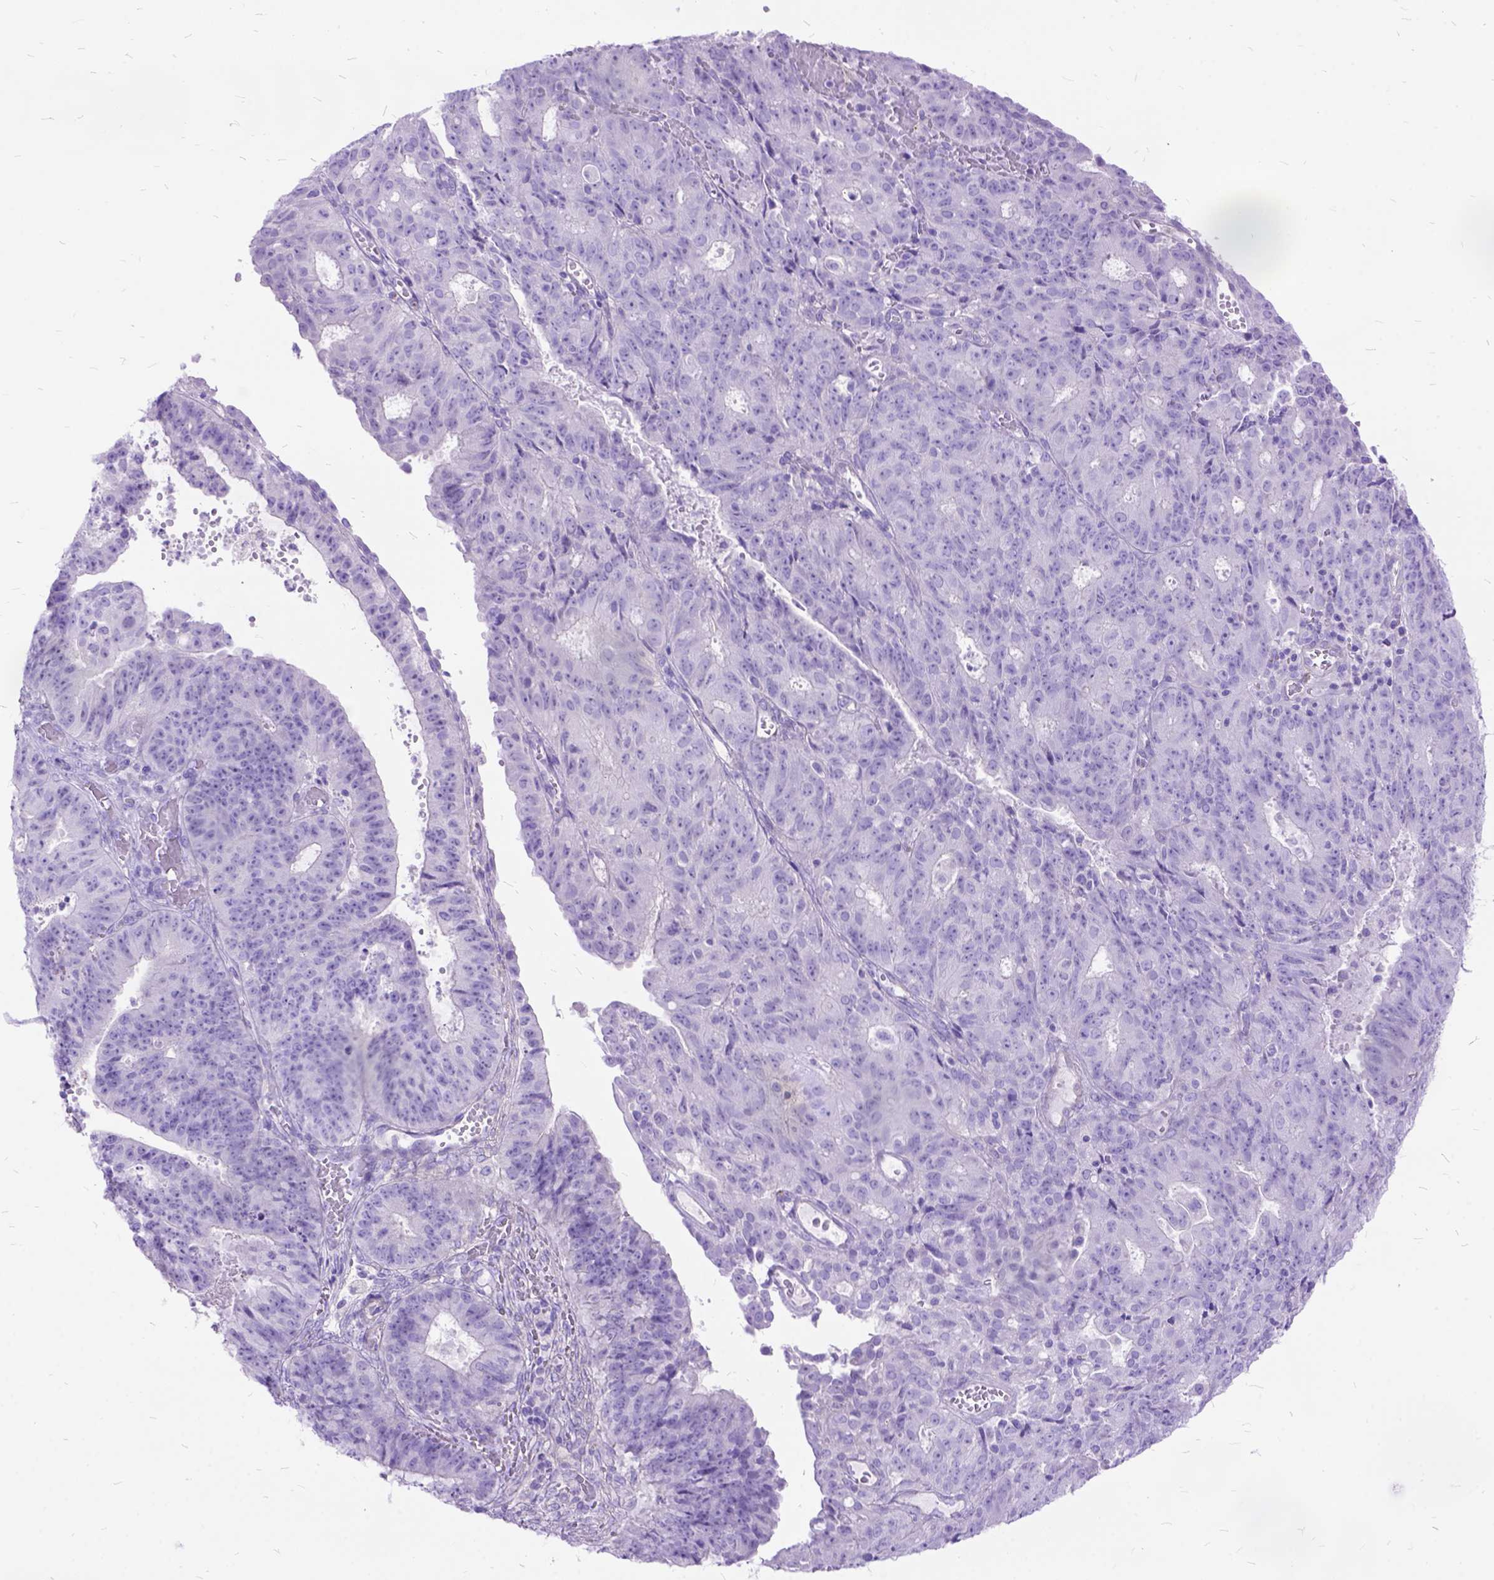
{"staining": {"intensity": "negative", "quantity": "none", "location": "none"}, "tissue": "ovarian cancer", "cell_type": "Tumor cells", "image_type": "cancer", "snomed": [{"axis": "morphology", "description": "Carcinoma, endometroid"}, {"axis": "topography", "description": "Ovary"}], "caption": "DAB (3,3'-diaminobenzidine) immunohistochemical staining of ovarian cancer demonstrates no significant staining in tumor cells.", "gene": "ARL9", "patient": {"sex": "female", "age": 42}}